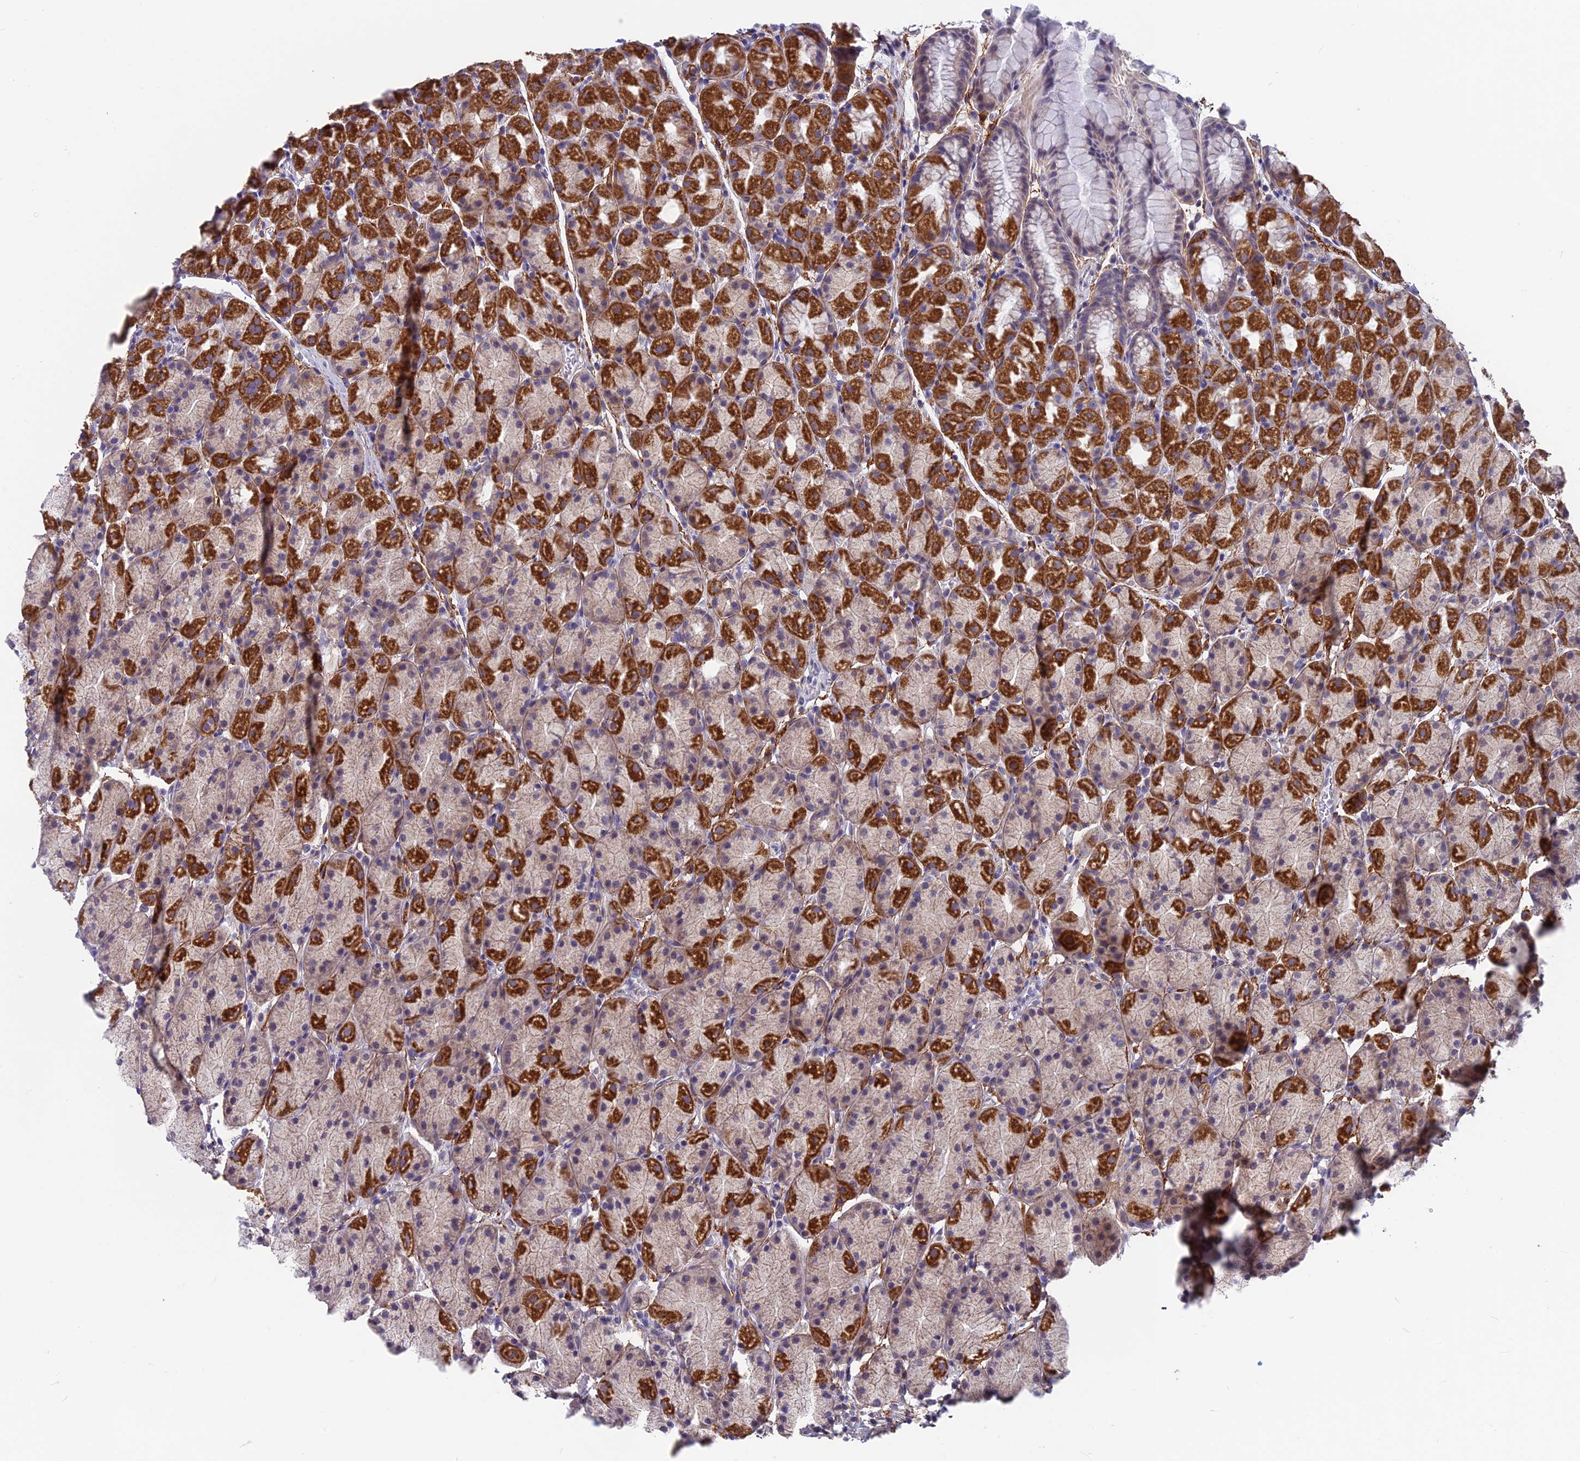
{"staining": {"intensity": "strong", "quantity": "25%-75%", "location": "cytoplasmic/membranous"}, "tissue": "stomach", "cell_type": "Glandular cells", "image_type": "normal", "snomed": [{"axis": "morphology", "description": "Normal tissue, NOS"}, {"axis": "topography", "description": "Stomach, upper"}, {"axis": "topography", "description": "Stomach"}], "caption": "A brown stain shows strong cytoplasmic/membranous expression of a protein in glandular cells of unremarkable stomach. Using DAB (3,3'-diaminobenzidine) (brown) and hematoxylin (blue) stains, captured at high magnification using brightfield microscopy.", "gene": "PLAC9", "patient": {"sex": "male", "age": 47}}